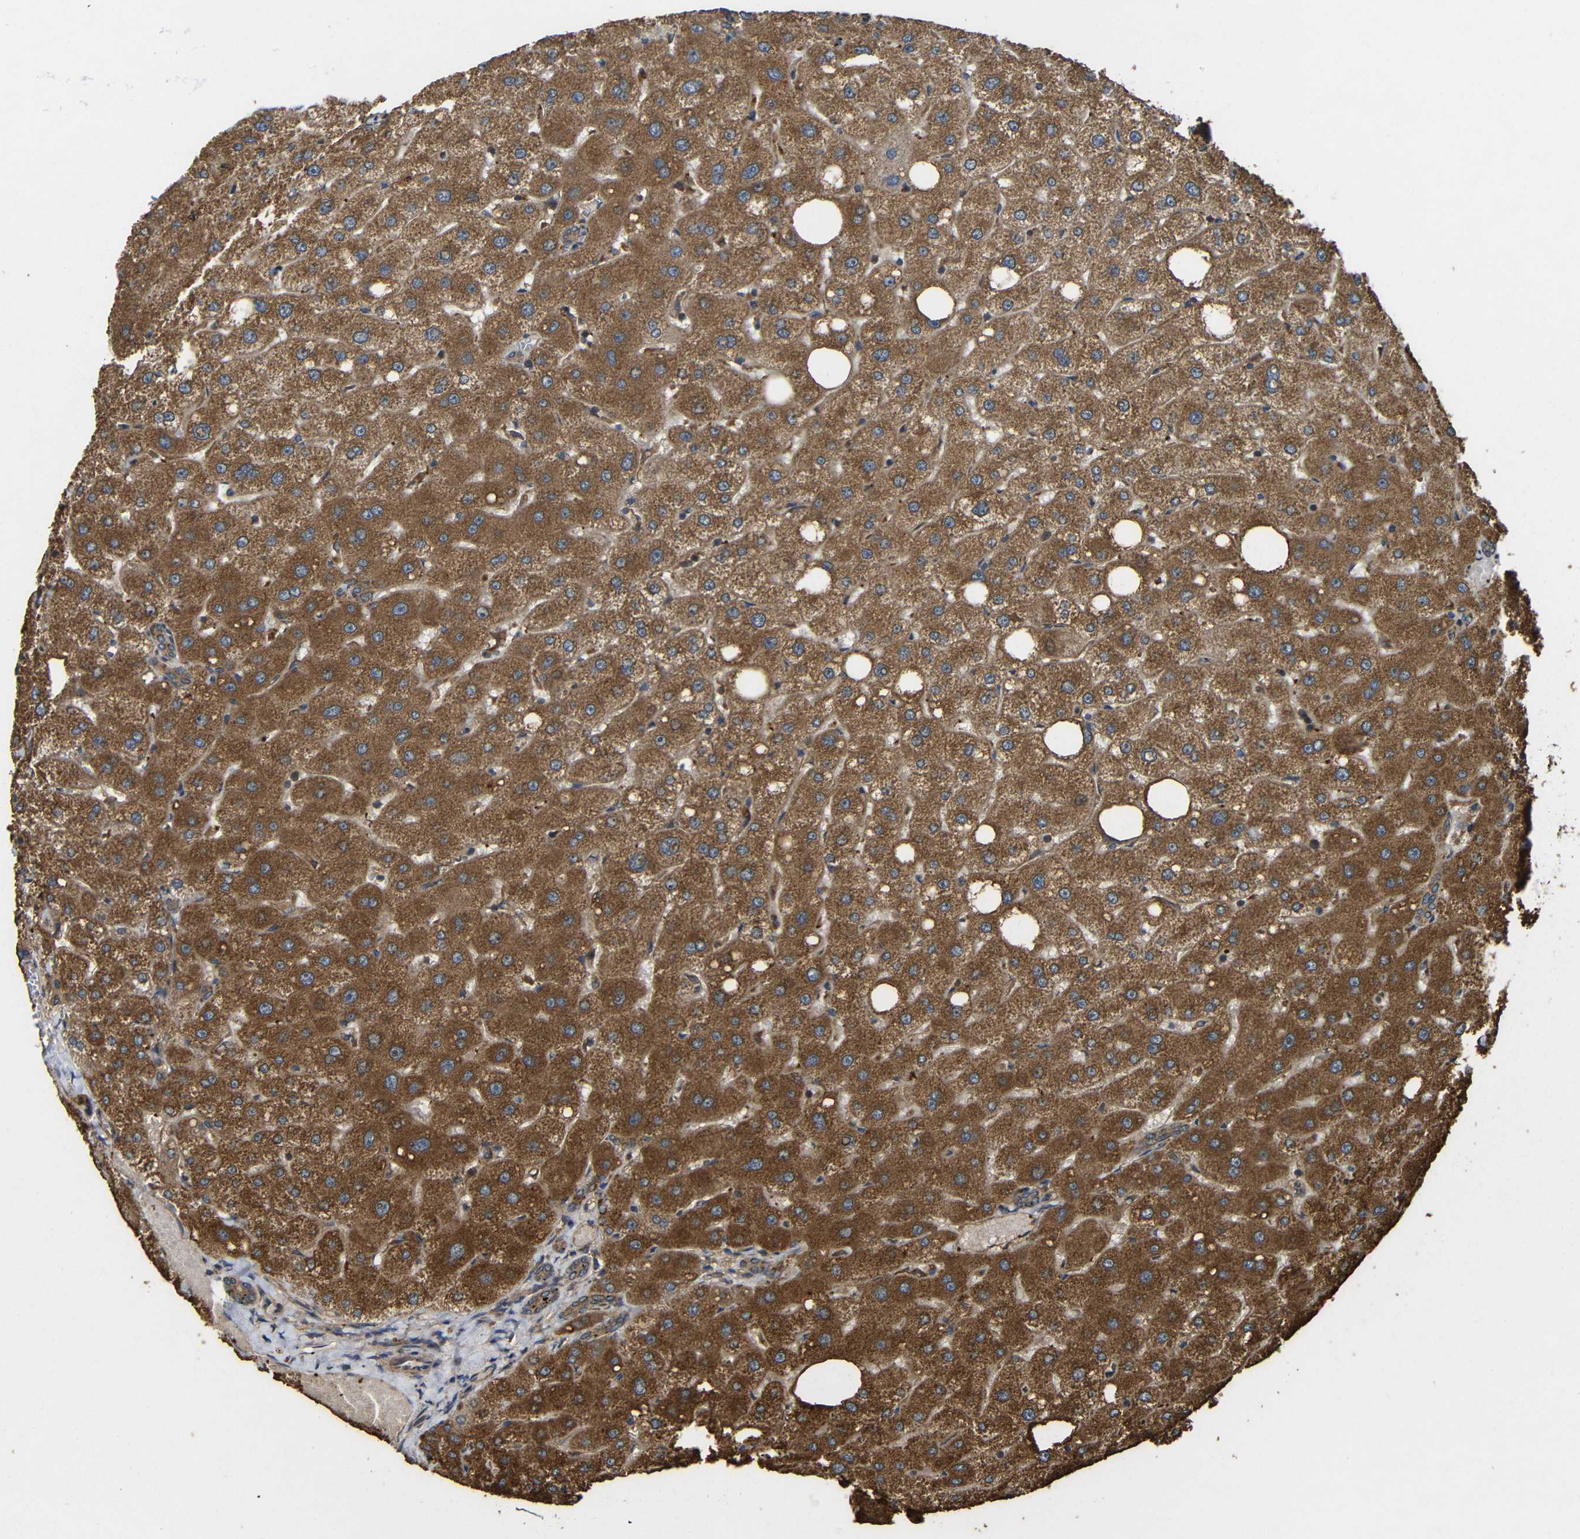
{"staining": {"intensity": "weak", "quantity": ">75%", "location": "cytoplasmic/membranous"}, "tissue": "liver", "cell_type": "Cholangiocytes", "image_type": "normal", "snomed": [{"axis": "morphology", "description": "Normal tissue, NOS"}, {"axis": "topography", "description": "Liver"}], "caption": "Immunohistochemical staining of benign human liver demonstrates low levels of weak cytoplasmic/membranous positivity in about >75% of cholangiocytes. Immunohistochemistry stains the protein in brown and the nuclei are stained blue.", "gene": "EIF2S1", "patient": {"sex": "male", "age": 73}}